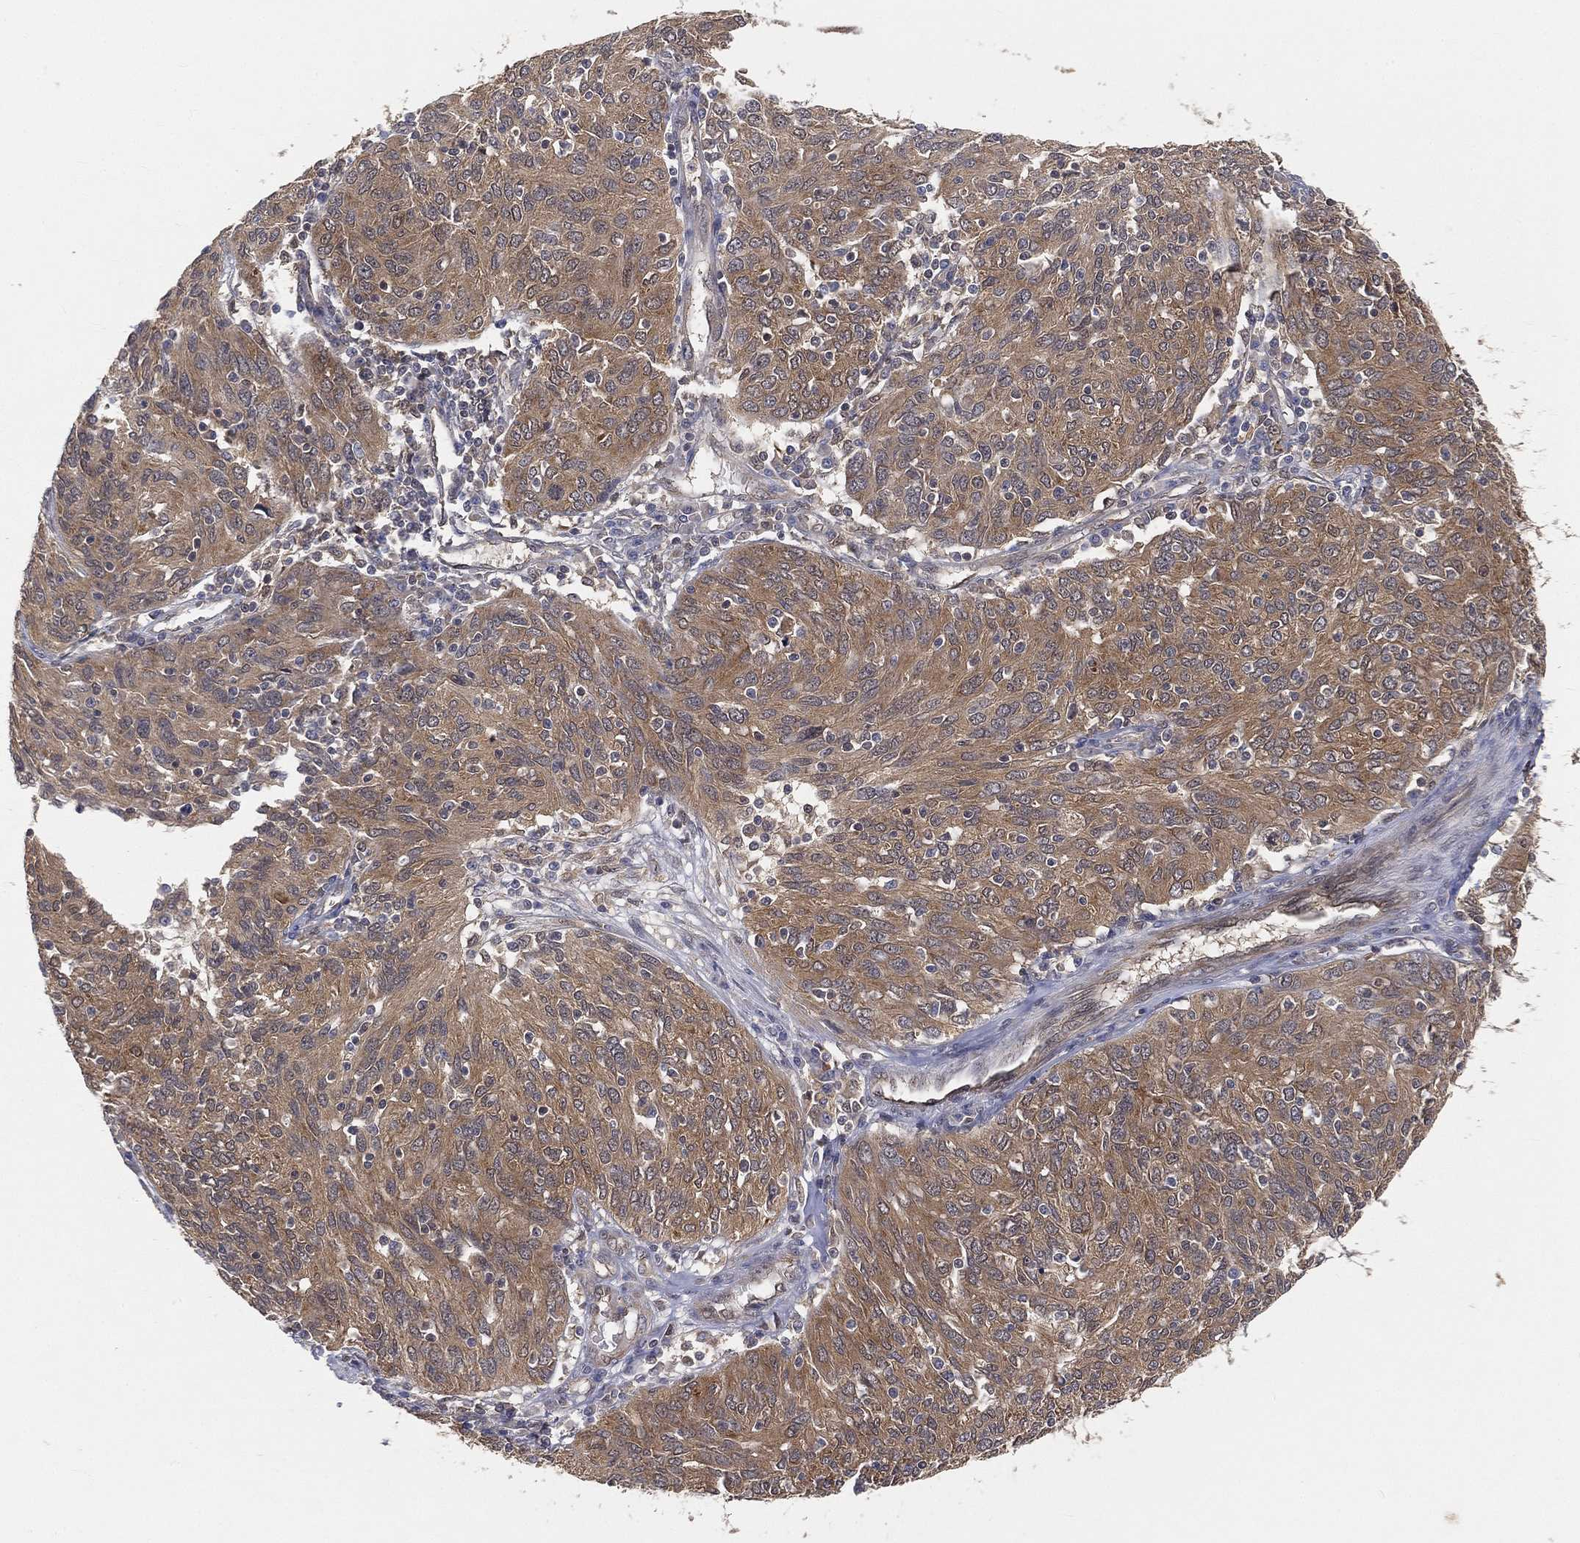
{"staining": {"intensity": "moderate", "quantity": ">75%", "location": "cytoplasmic/membranous"}, "tissue": "ovarian cancer", "cell_type": "Tumor cells", "image_type": "cancer", "snomed": [{"axis": "morphology", "description": "Carcinoma, endometroid"}, {"axis": "topography", "description": "Ovary"}], "caption": "The photomicrograph exhibits staining of ovarian endometroid carcinoma, revealing moderate cytoplasmic/membranous protein positivity (brown color) within tumor cells.", "gene": "MAPK1", "patient": {"sex": "female", "age": 50}}